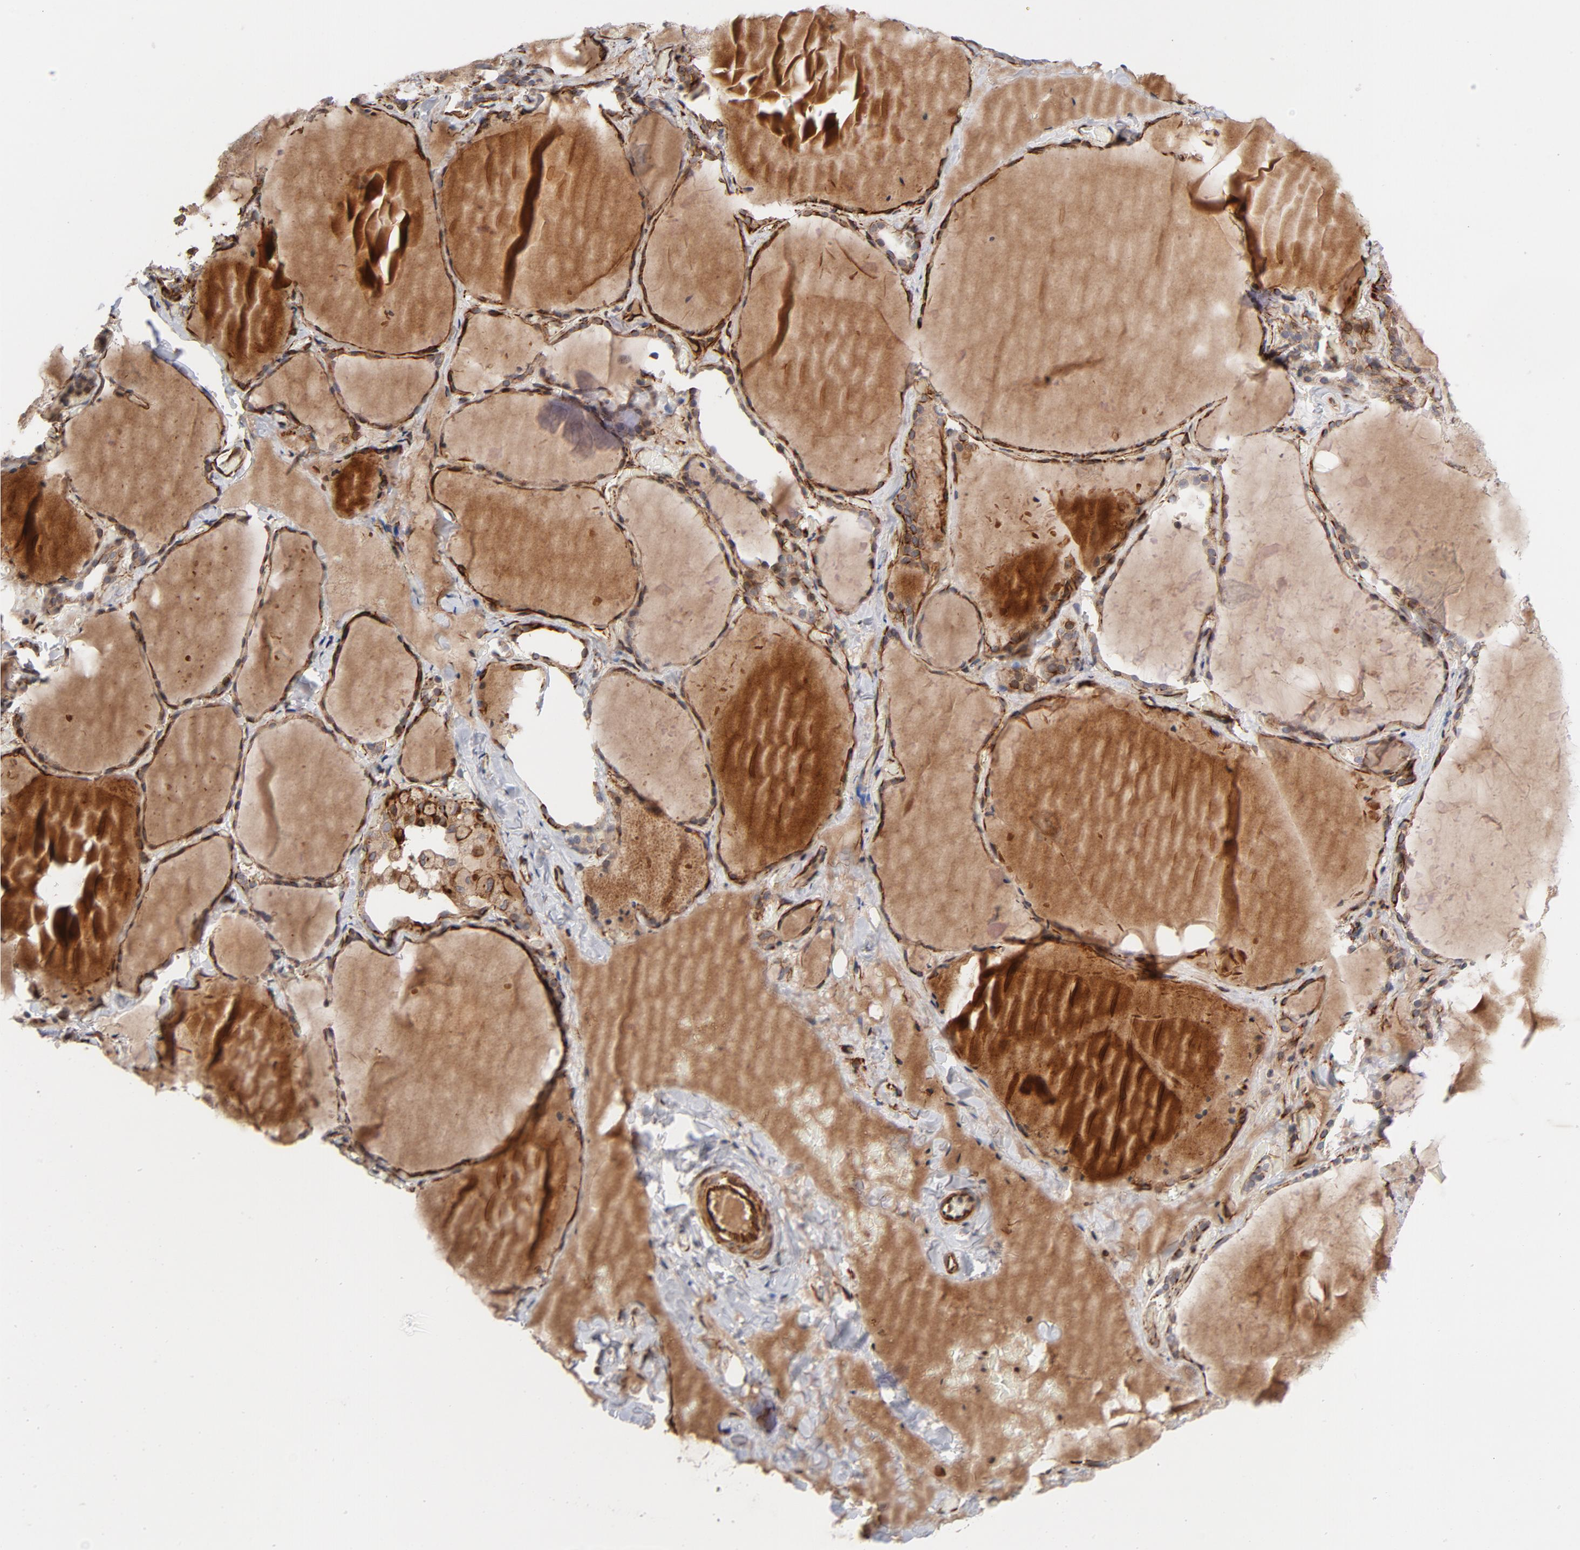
{"staining": {"intensity": "moderate", "quantity": ">75%", "location": "cytoplasmic/membranous"}, "tissue": "thyroid gland", "cell_type": "Glandular cells", "image_type": "normal", "snomed": [{"axis": "morphology", "description": "Normal tissue, NOS"}, {"axis": "topography", "description": "Thyroid gland"}], "caption": "Benign thyroid gland shows moderate cytoplasmic/membranous positivity in about >75% of glandular cells.", "gene": "DNAAF2", "patient": {"sex": "female", "age": 22}}